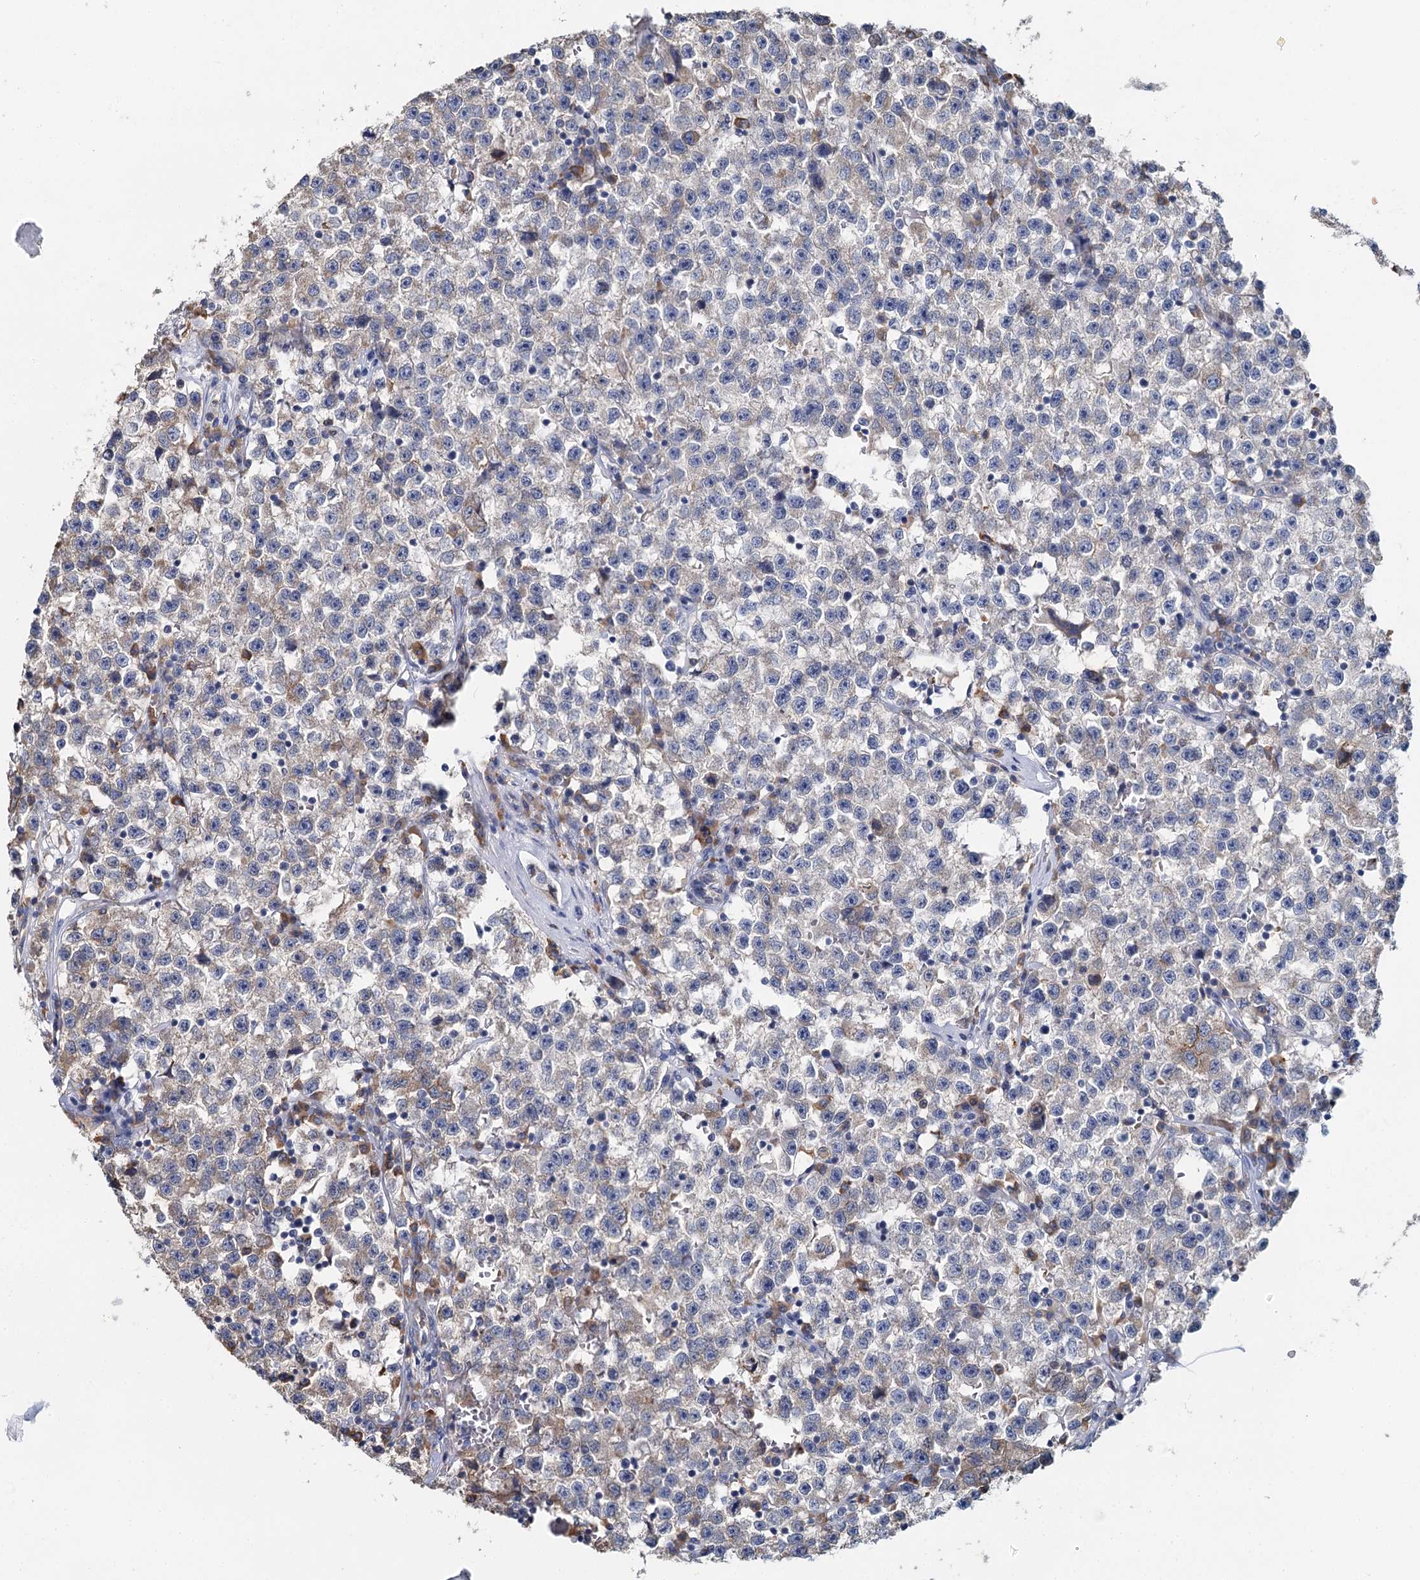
{"staining": {"intensity": "weak", "quantity": "<25%", "location": "cytoplasmic/membranous"}, "tissue": "testis cancer", "cell_type": "Tumor cells", "image_type": "cancer", "snomed": [{"axis": "morphology", "description": "Seminoma, NOS"}, {"axis": "topography", "description": "Testis"}], "caption": "High power microscopy photomicrograph of an IHC image of seminoma (testis), revealing no significant expression in tumor cells.", "gene": "ANKRD16", "patient": {"sex": "male", "age": 22}}